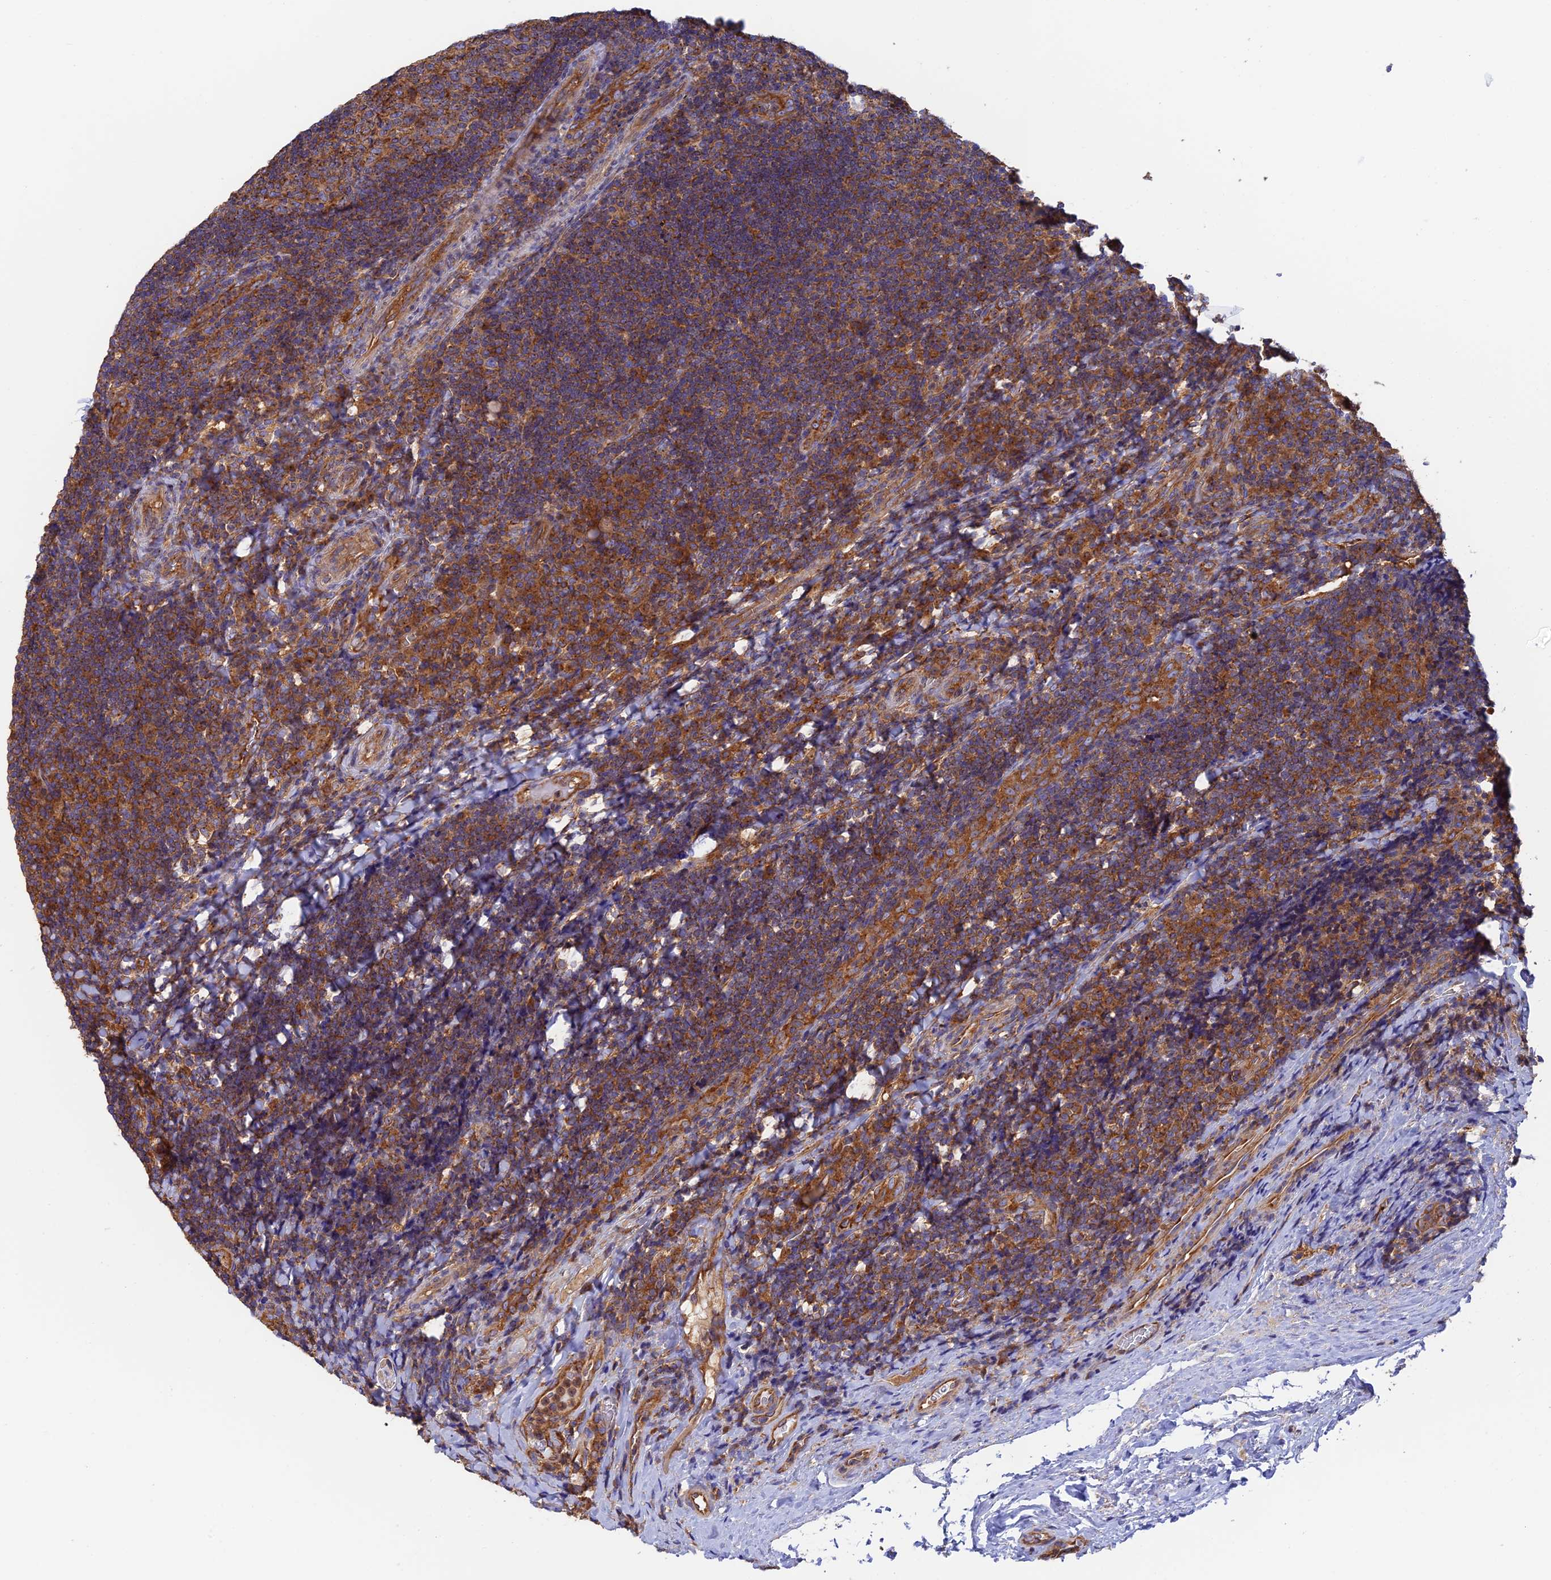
{"staining": {"intensity": "moderate", "quantity": "<25%", "location": "cytoplasmic/membranous"}, "tissue": "tonsil", "cell_type": "Germinal center cells", "image_type": "normal", "snomed": [{"axis": "morphology", "description": "Normal tissue, NOS"}, {"axis": "topography", "description": "Tonsil"}], "caption": "Human tonsil stained for a protein (brown) shows moderate cytoplasmic/membranous positive expression in approximately <25% of germinal center cells.", "gene": "DCTN2", "patient": {"sex": "male", "age": 17}}